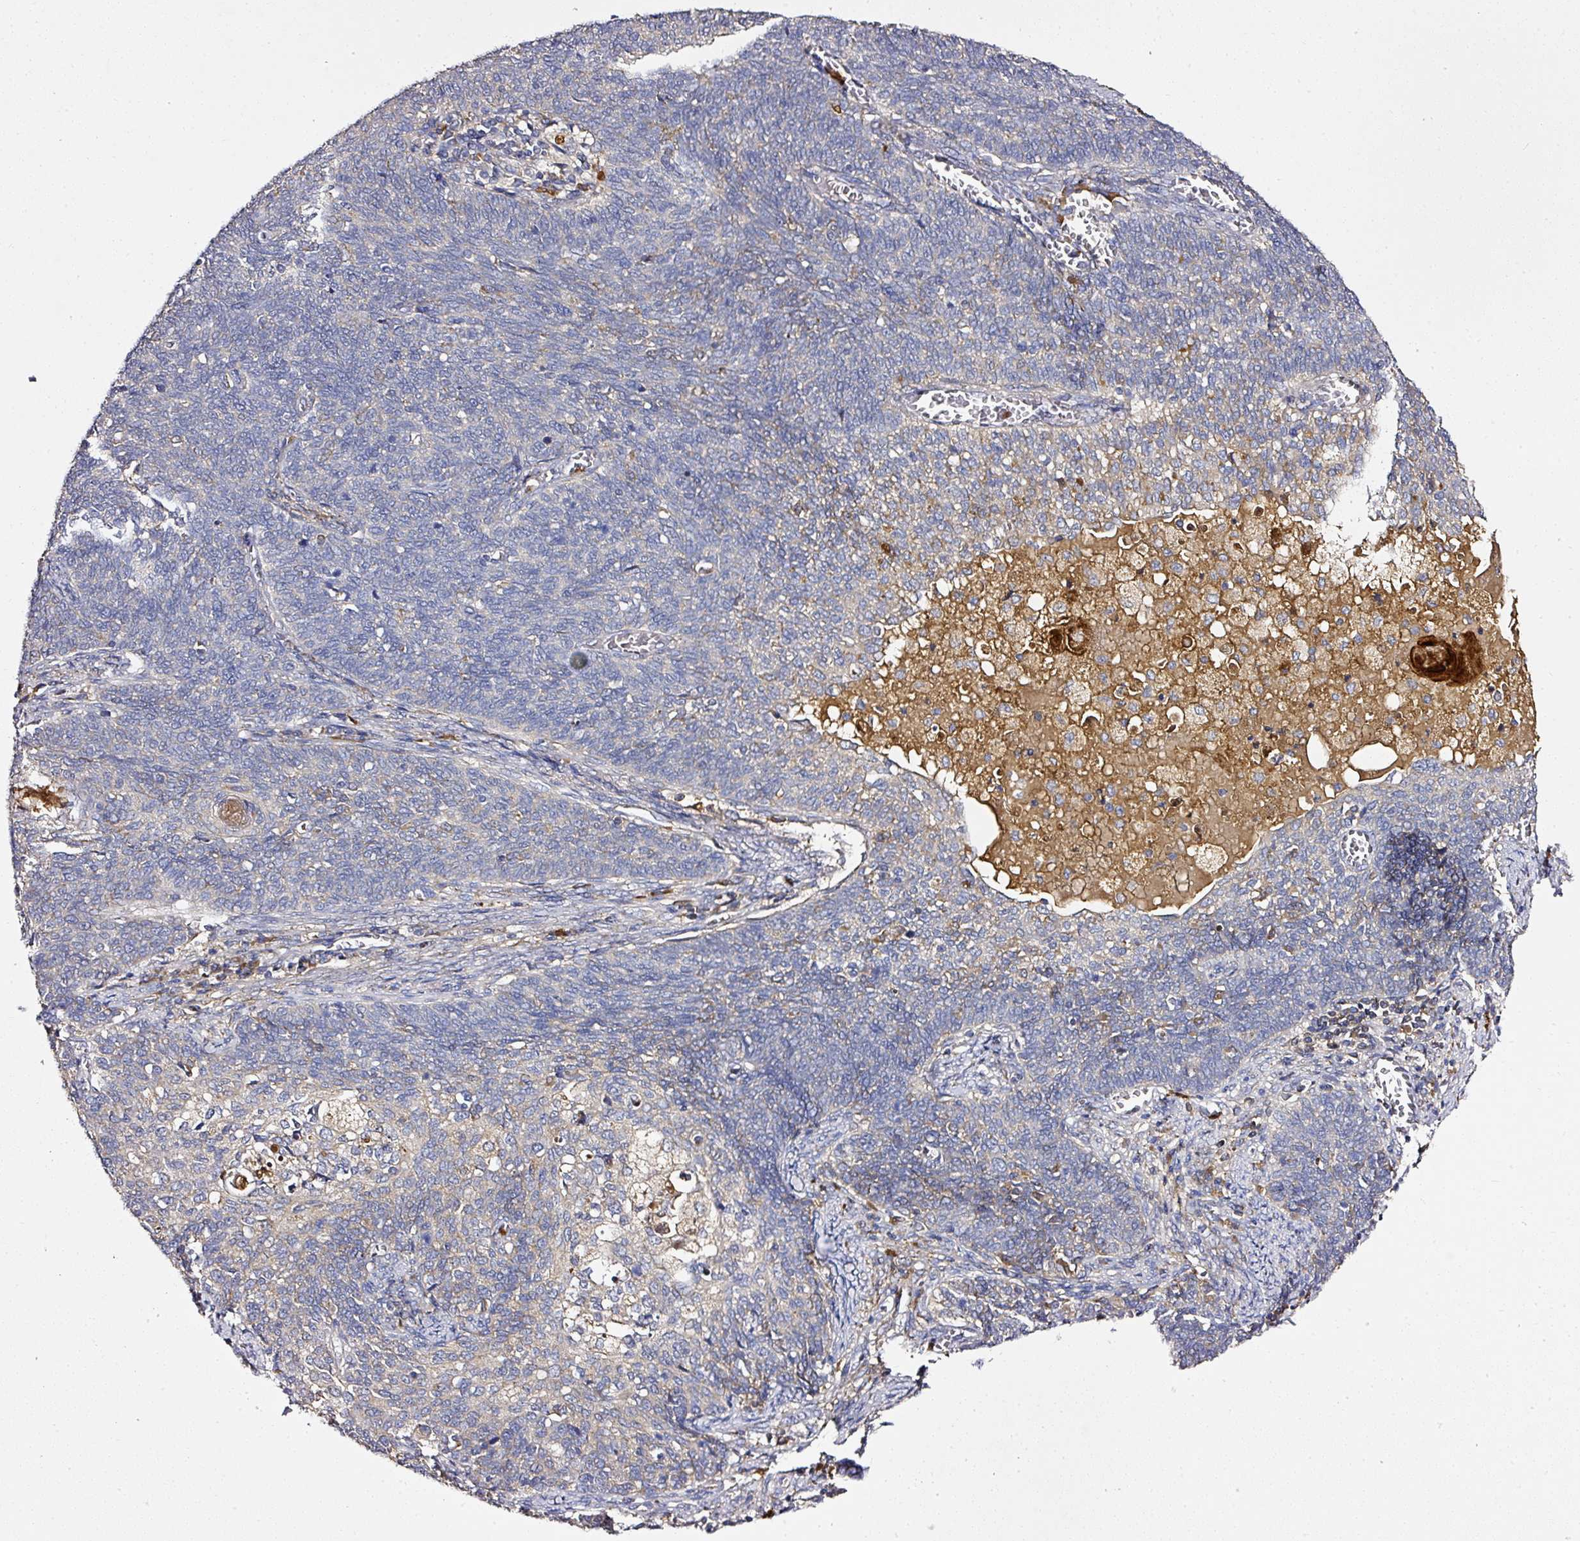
{"staining": {"intensity": "negative", "quantity": "none", "location": "none"}, "tissue": "cervical cancer", "cell_type": "Tumor cells", "image_type": "cancer", "snomed": [{"axis": "morphology", "description": "Squamous cell carcinoma, NOS"}, {"axis": "topography", "description": "Cervix"}], "caption": "This micrograph is of squamous cell carcinoma (cervical) stained with immunohistochemistry to label a protein in brown with the nuclei are counter-stained blue. There is no expression in tumor cells. (Brightfield microscopy of DAB immunohistochemistry at high magnification).", "gene": "CAB39L", "patient": {"sex": "female", "age": 39}}